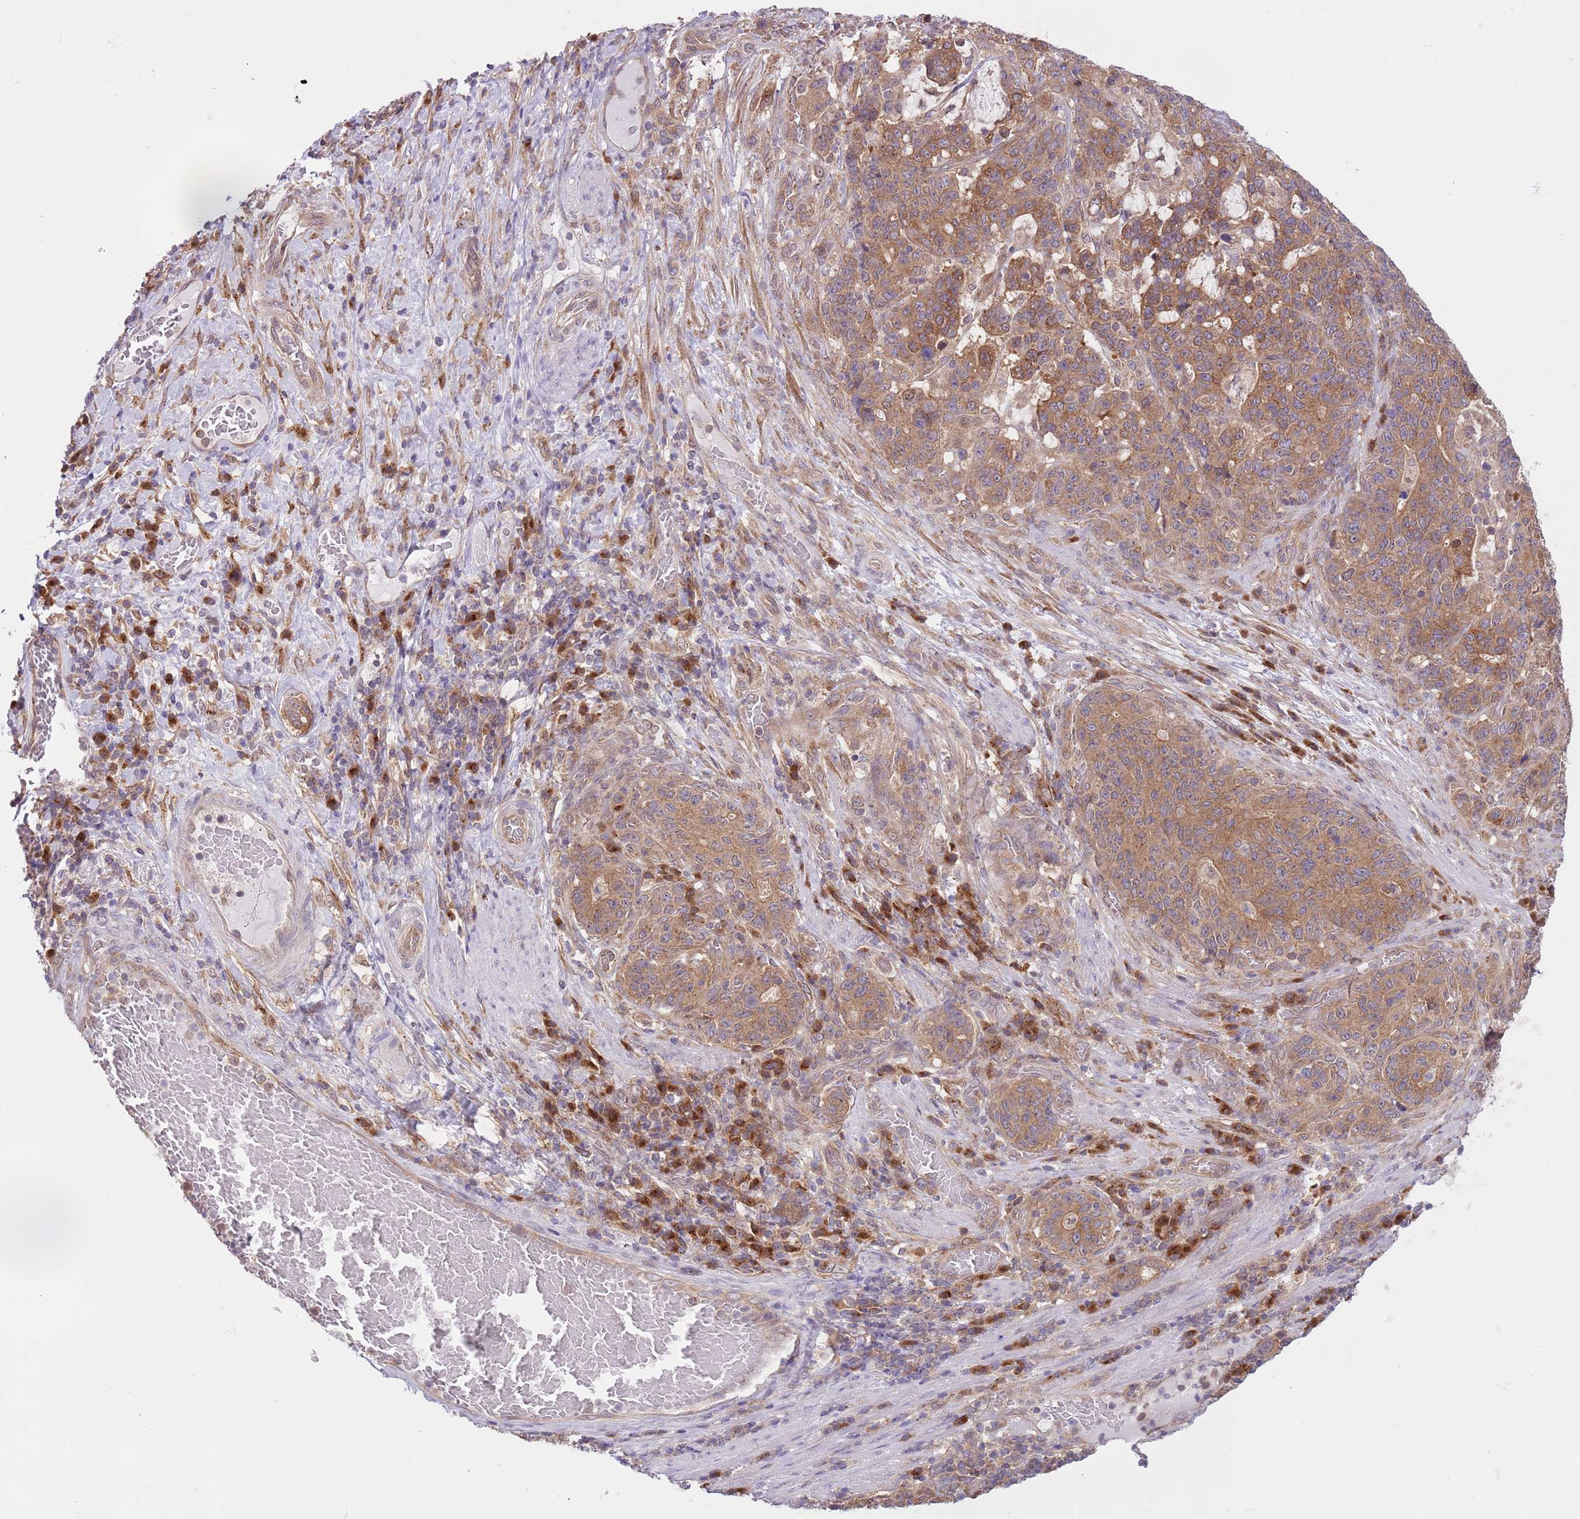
{"staining": {"intensity": "moderate", "quantity": ">75%", "location": "cytoplasmic/membranous"}, "tissue": "stomach cancer", "cell_type": "Tumor cells", "image_type": "cancer", "snomed": [{"axis": "morphology", "description": "Normal tissue, NOS"}, {"axis": "morphology", "description": "Adenocarcinoma, NOS"}, {"axis": "topography", "description": "Stomach"}], "caption": "About >75% of tumor cells in stomach adenocarcinoma exhibit moderate cytoplasmic/membranous protein expression as visualized by brown immunohistochemical staining.", "gene": "COPE", "patient": {"sex": "female", "age": 64}}